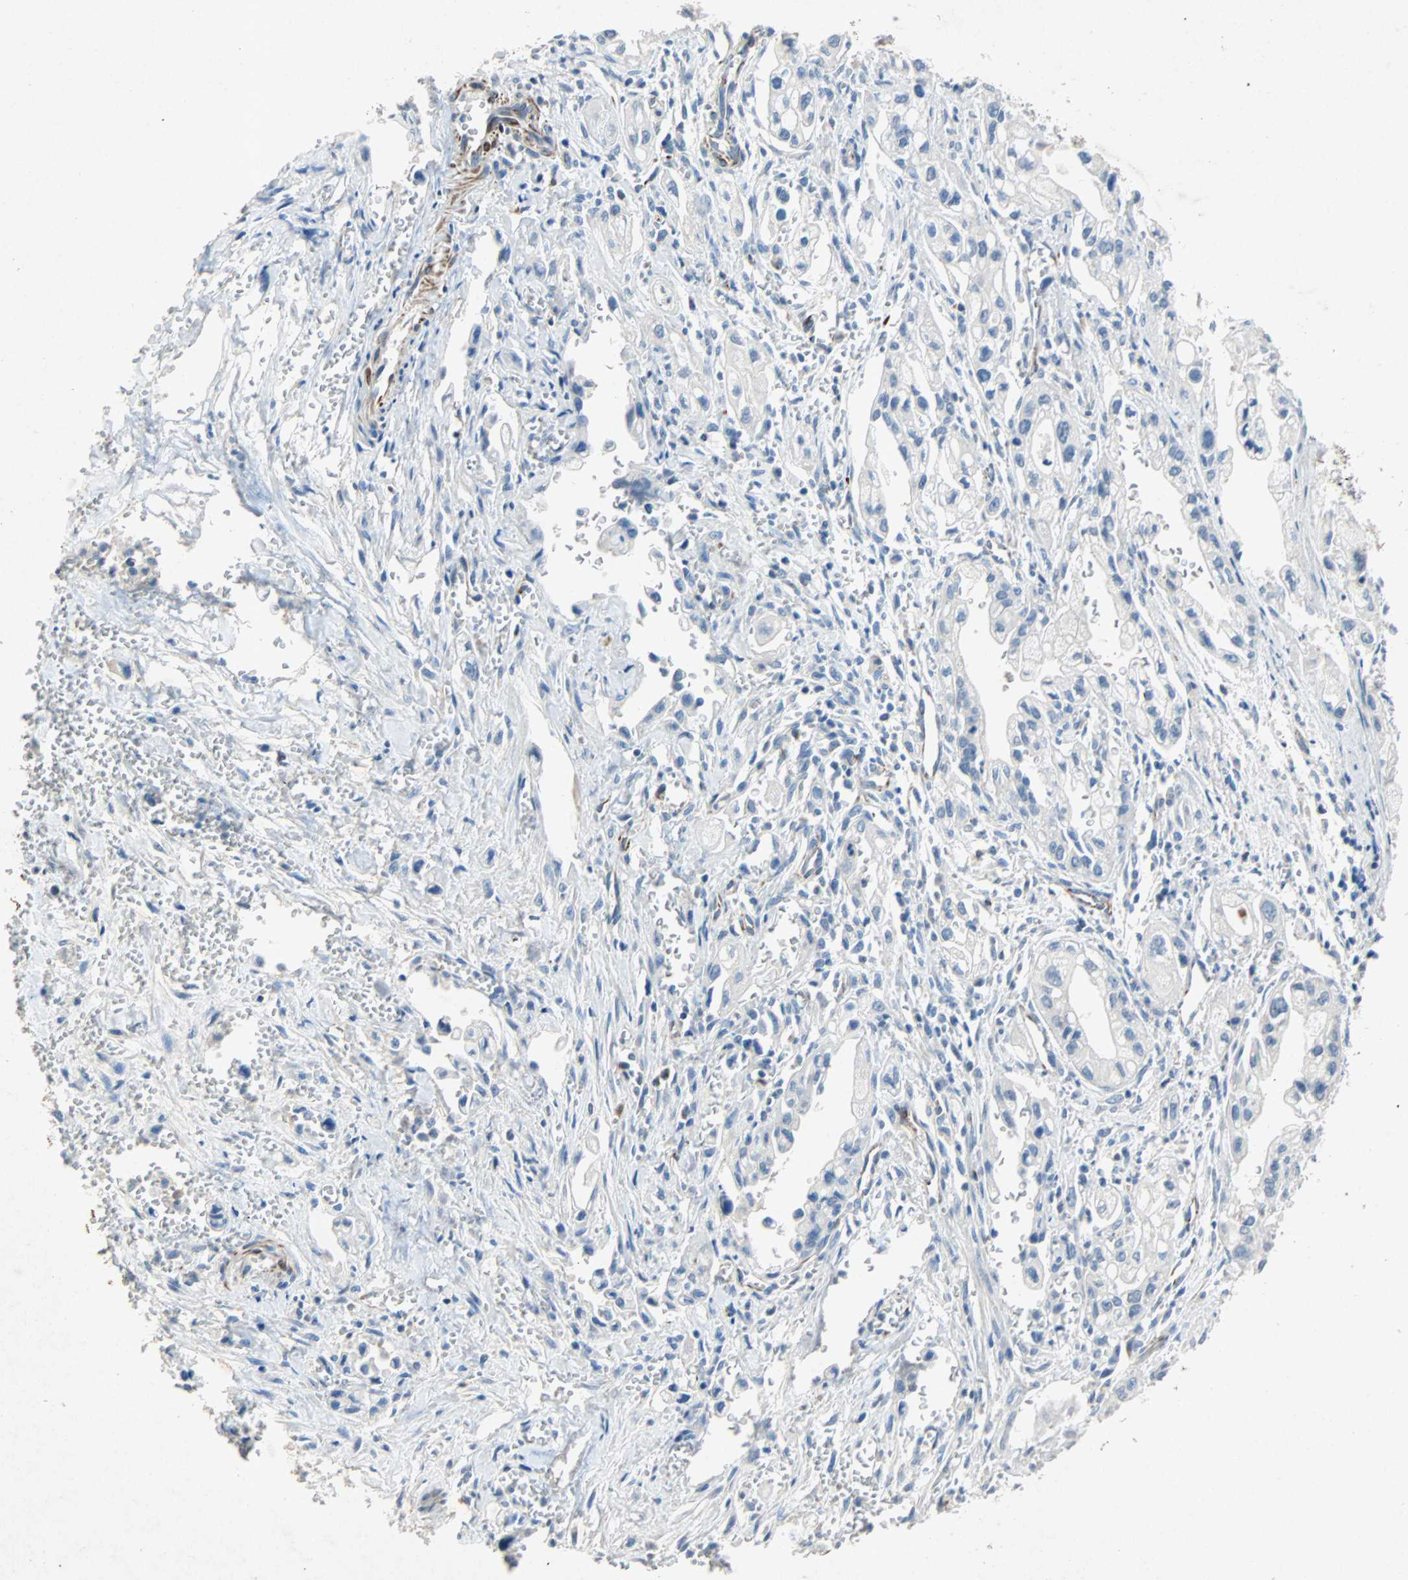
{"staining": {"intensity": "negative", "quantity": "none", "location": "none"}, "tissue": "pancreatic cancer", "cell_type": "Tumor cells", "image_type": "cancer", "snomed": [{"axis": "morphology", "description": "Adenocarcinoma, NOS"}, {"axis": "topography", "description": "Pancreas"}], "caption": "Pancreatic cancer stained for a protein using immunohistochemistry demonstrates no expression tumor cells.", "gene": "PCDHB2", "patient": {"sex": "male", "age": 74}}